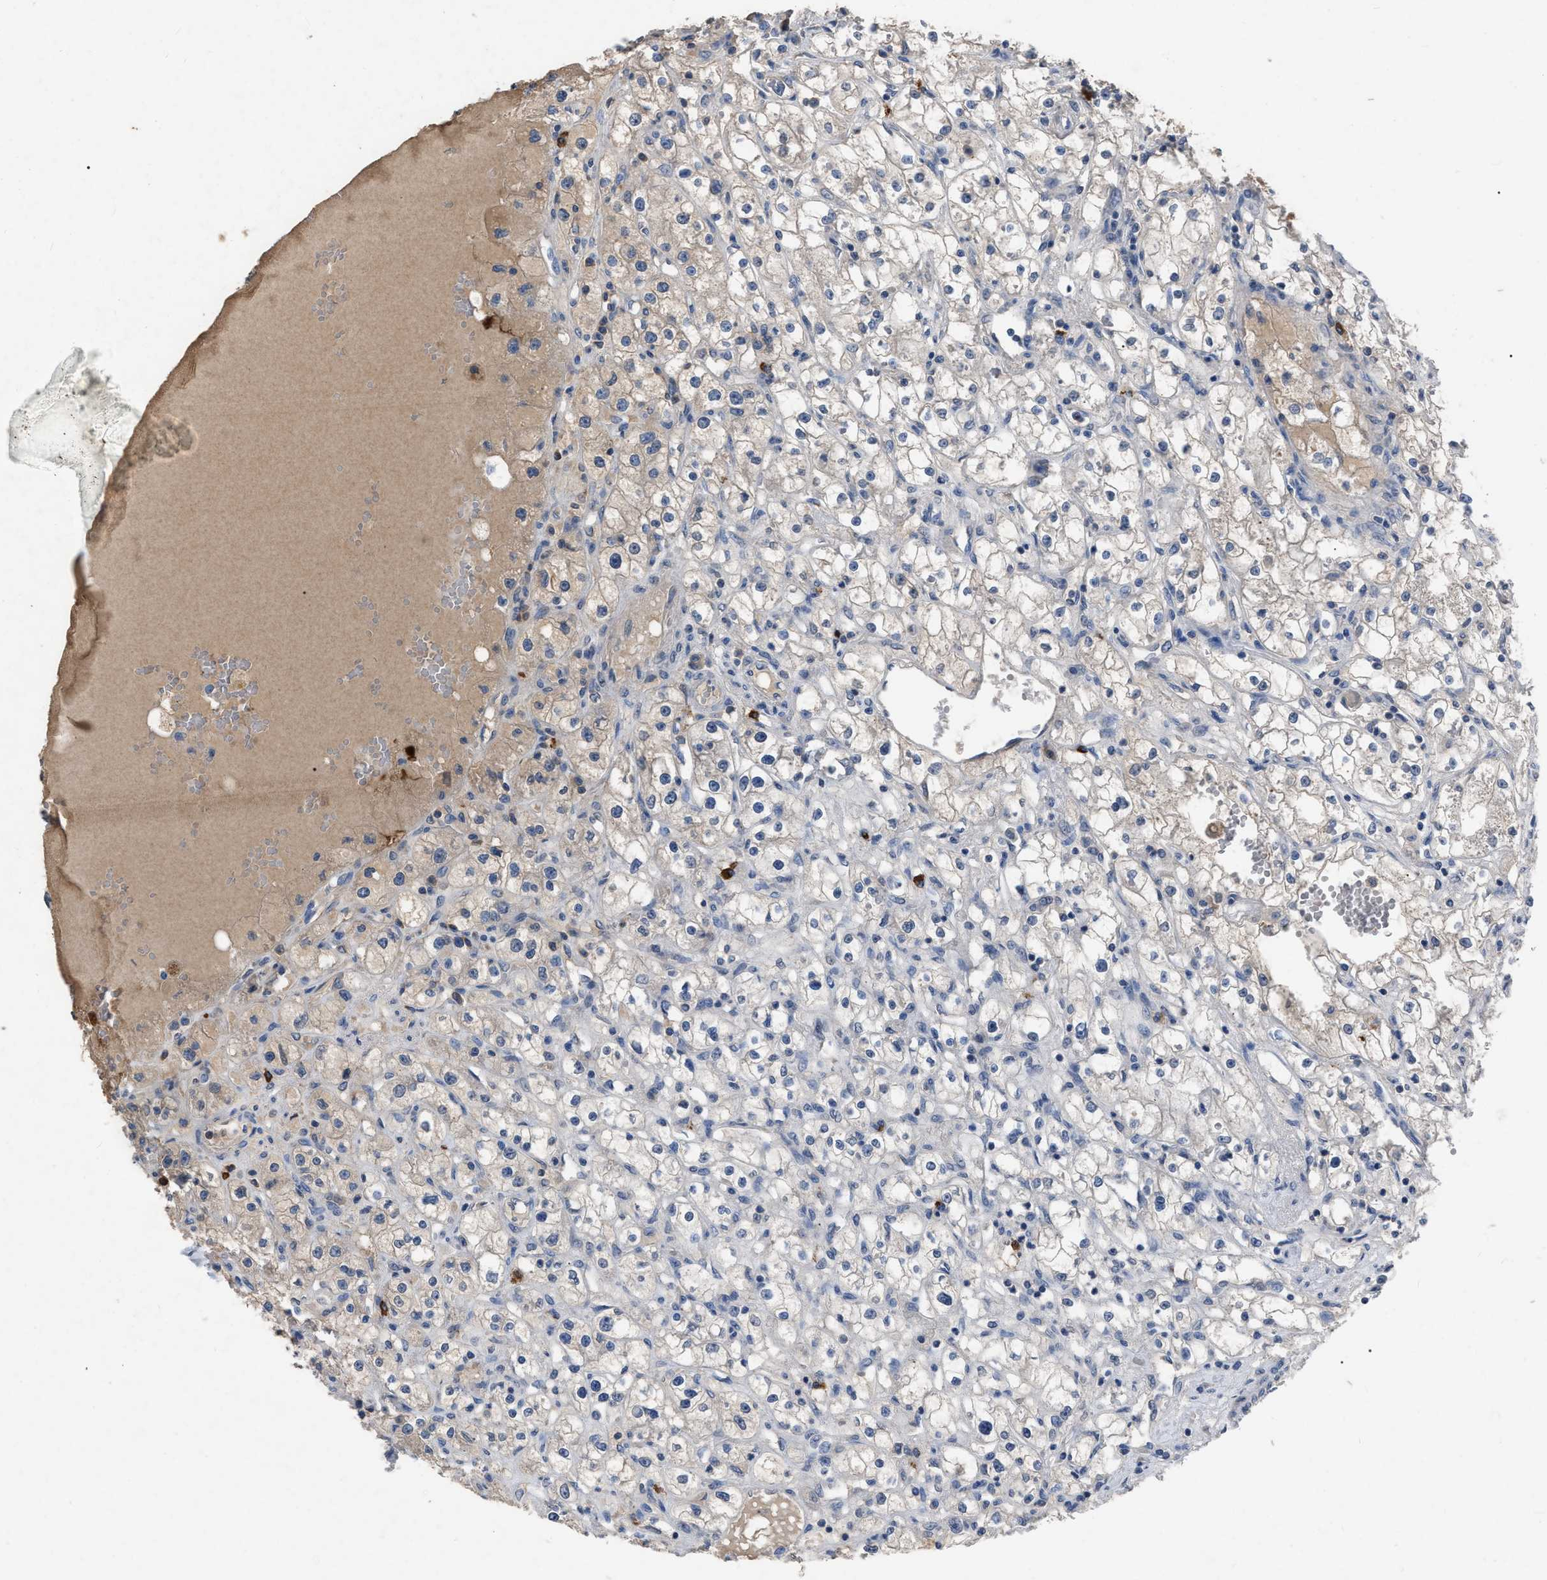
{"staining": {"intensity": "weak", "quantity": "<25%", "location": "cytoplasmic/membranous"}, "tissue": "renal cancer", "cell_type": "Tumor cells", "image_type": "cancer", "snomed": [{"axis": "morphology", "description": "Adenocarcinoma, NOS"}, {"axis": "topography", "description": "Kidney"}], "caption": "Renal cancer was stained to show a protein in brown. There is no significant expression in tumor cells. (DAB (3,3'-diaminobenzidine) IHC visualized using brightfield microscopy, high magnification).", "gene": "HABP2", "patient": {"sex": "male", "age": 56}}